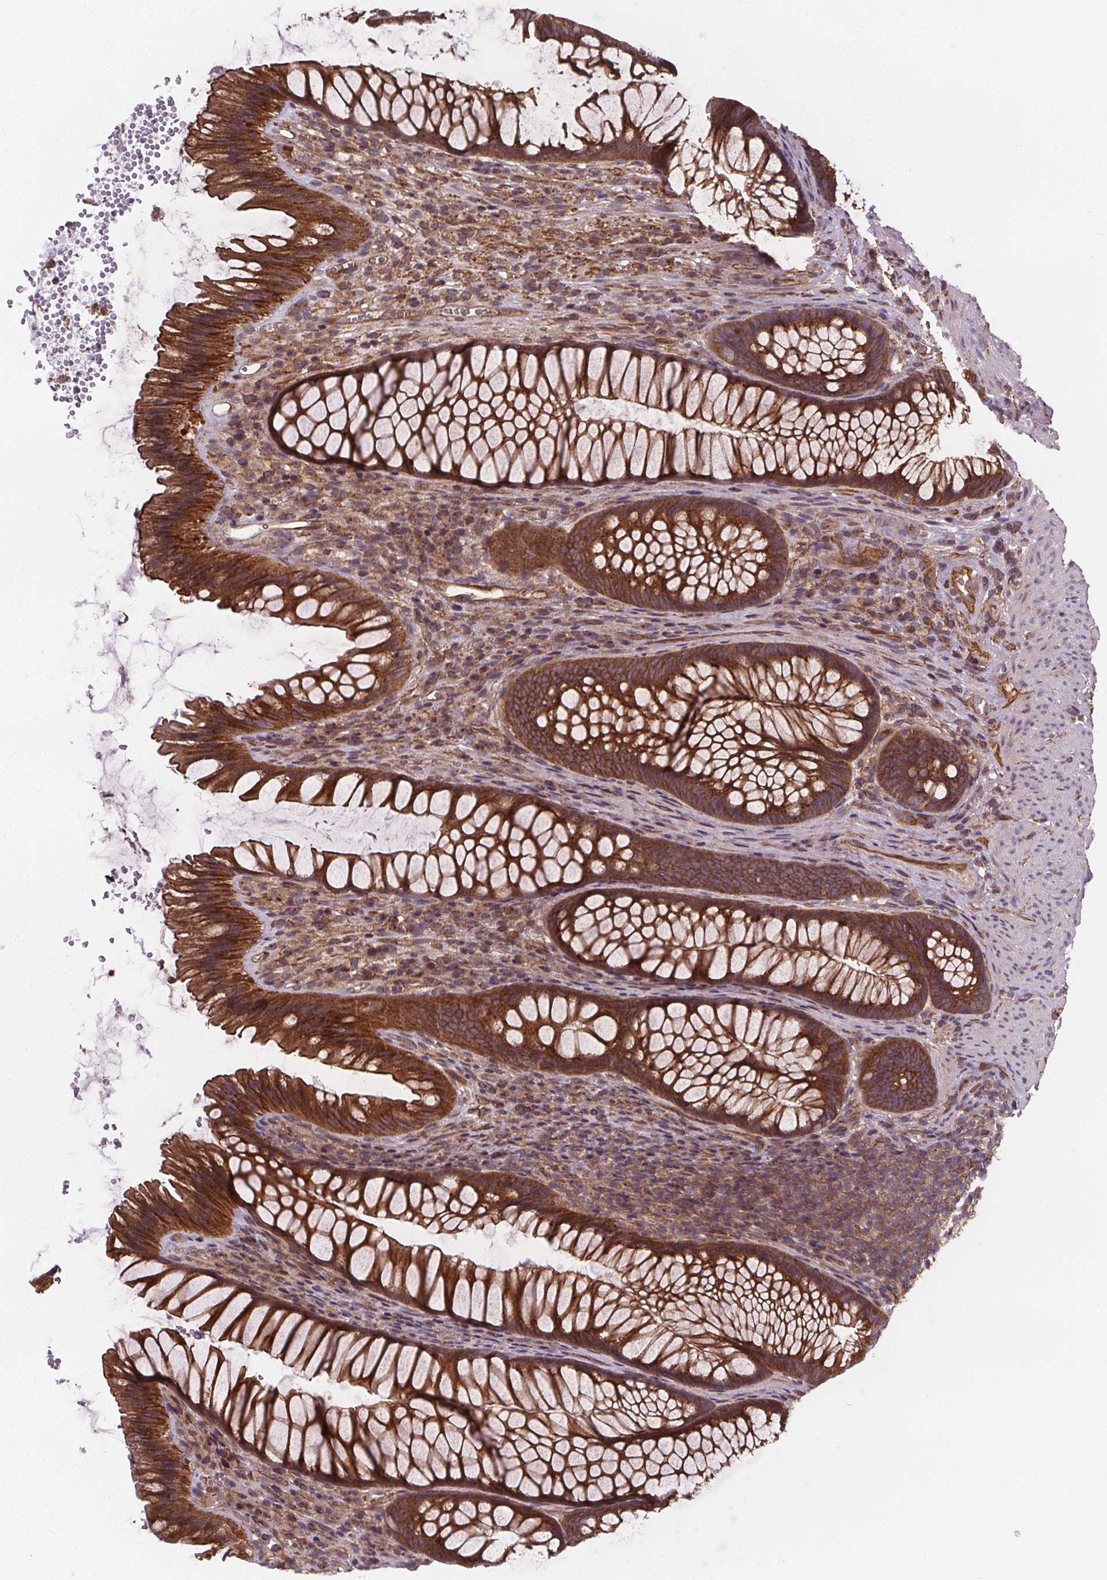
{"staining": {"intensity": "strong", "quantity": ">75%", "location": "cytoplasmic/membranous"}, "tissue": "rectum", "cell_type": "Glandular cells", "image_type": "normal", "snomed": [{"axis": "morphology", "description": "Normal tissue, NOS"}, {"axis": "topography", "description": "Rectum"}], "caption": "Protein staining reveals strong cytoplasmic/membranous staining in about >75% of glandular cells in unremarkable rectum. The staining was performed using DAB (3,3'-diaminobenzidine) to visualize the protein expression in brown, while the nuclei were stained in blue with hematoxylin (Magnification: 20x).", "gene": "CLINT1", "patient": {"sex": "male", "age": 53}}